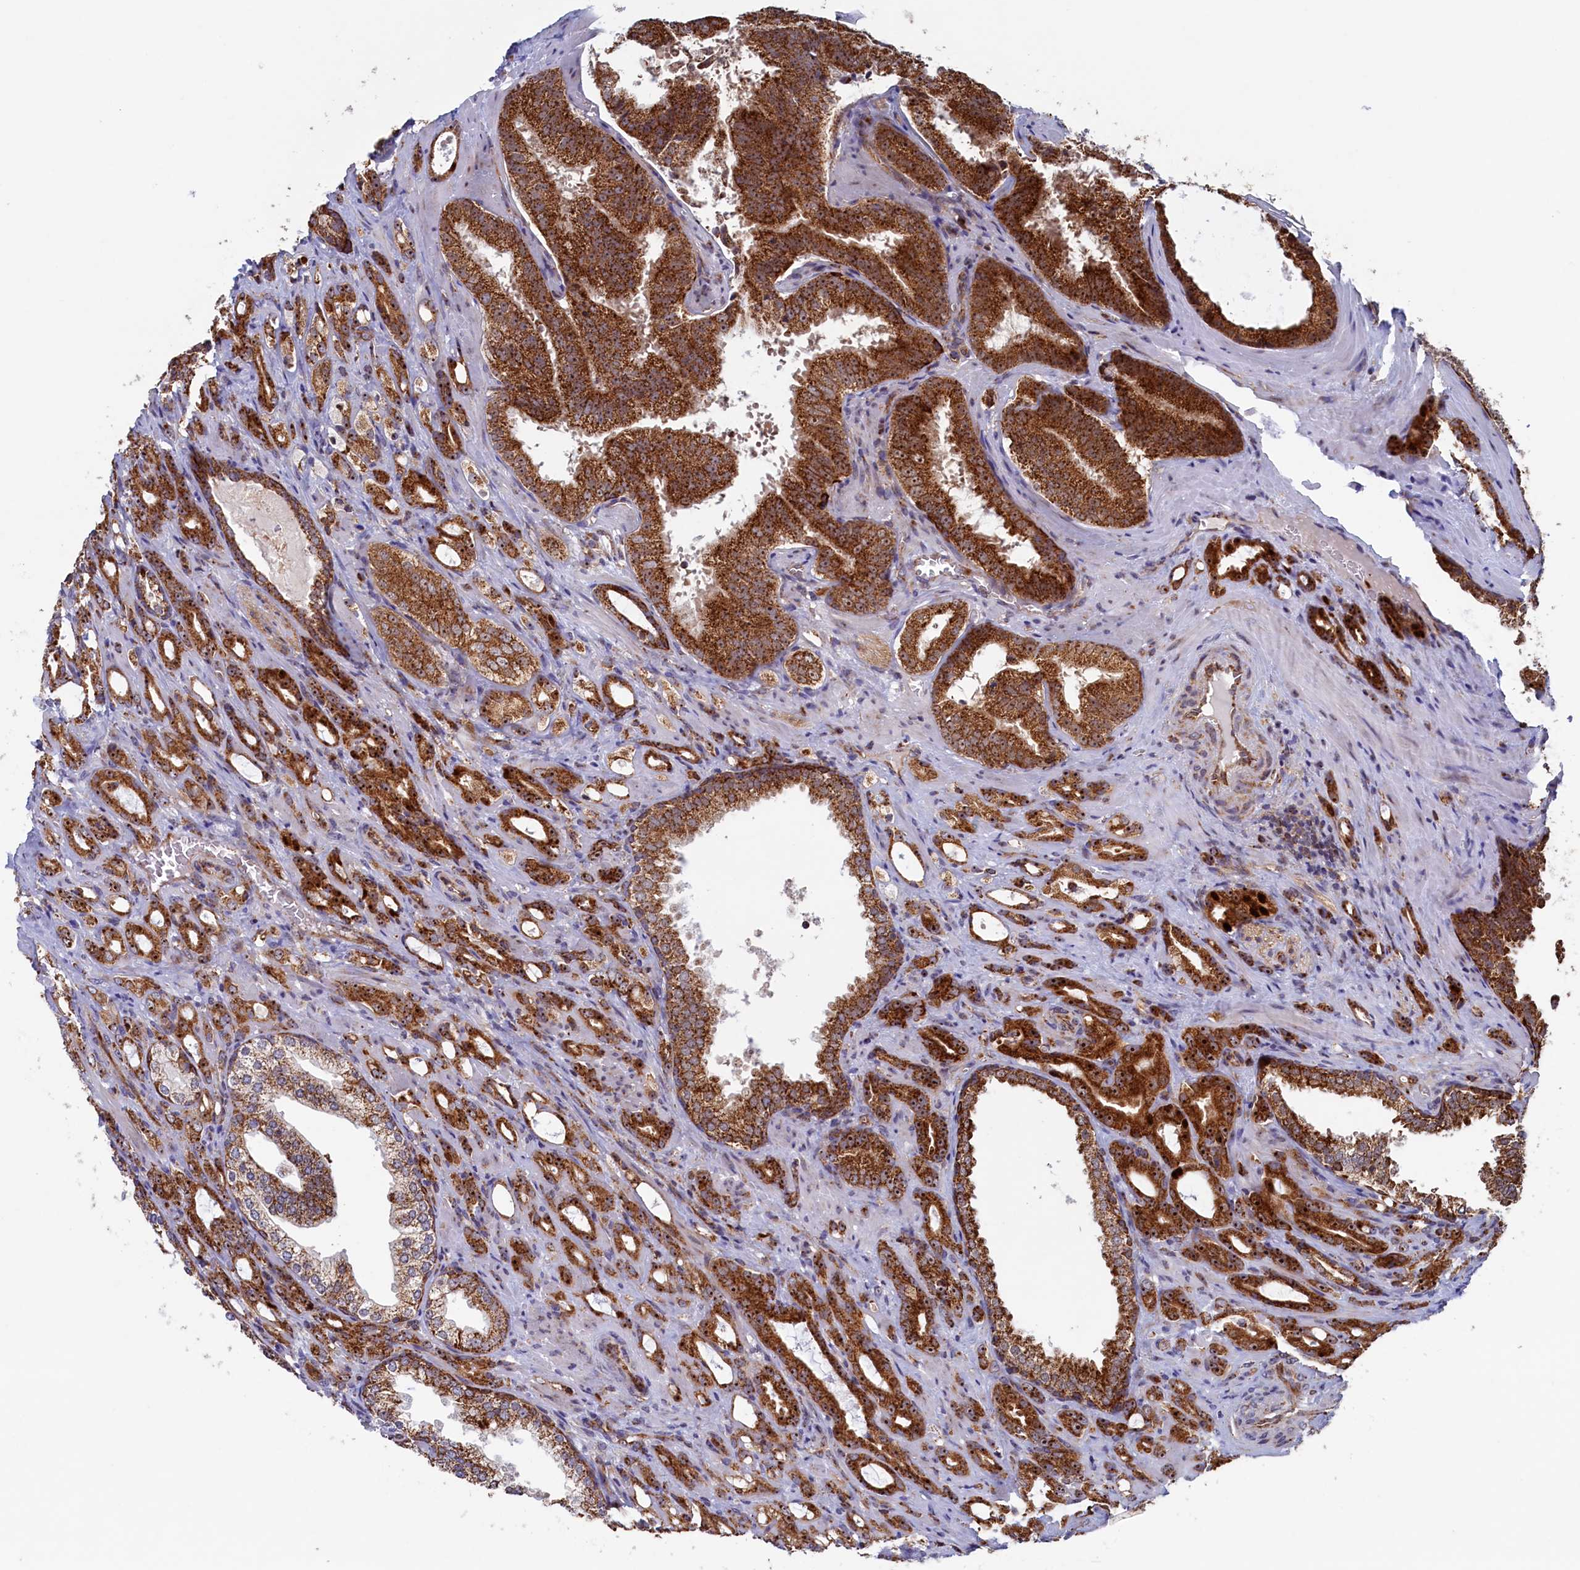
{"staining": {"intensity": "strong", "quantity": ">75%", "location": "cytoplasmic/membranous,nuclear"}, "tissue": "prostate cancer", "cell_type": "Tumor cells", "image_type": "cancer", "snomed": [{"axis": "morphology", "description": "Adenocarcinoma, High grade"}, {"axis": "topography", "description": "Prostate"}], "caption": "Prostate cancer was stained to show a protein in brown. There is high levels of strong cytoplasmic/membranous and nuclear staining in approximately >75% of tumor cells.", "gene": "UBE3B", "patient": {"sex": "male", "age": 72}}